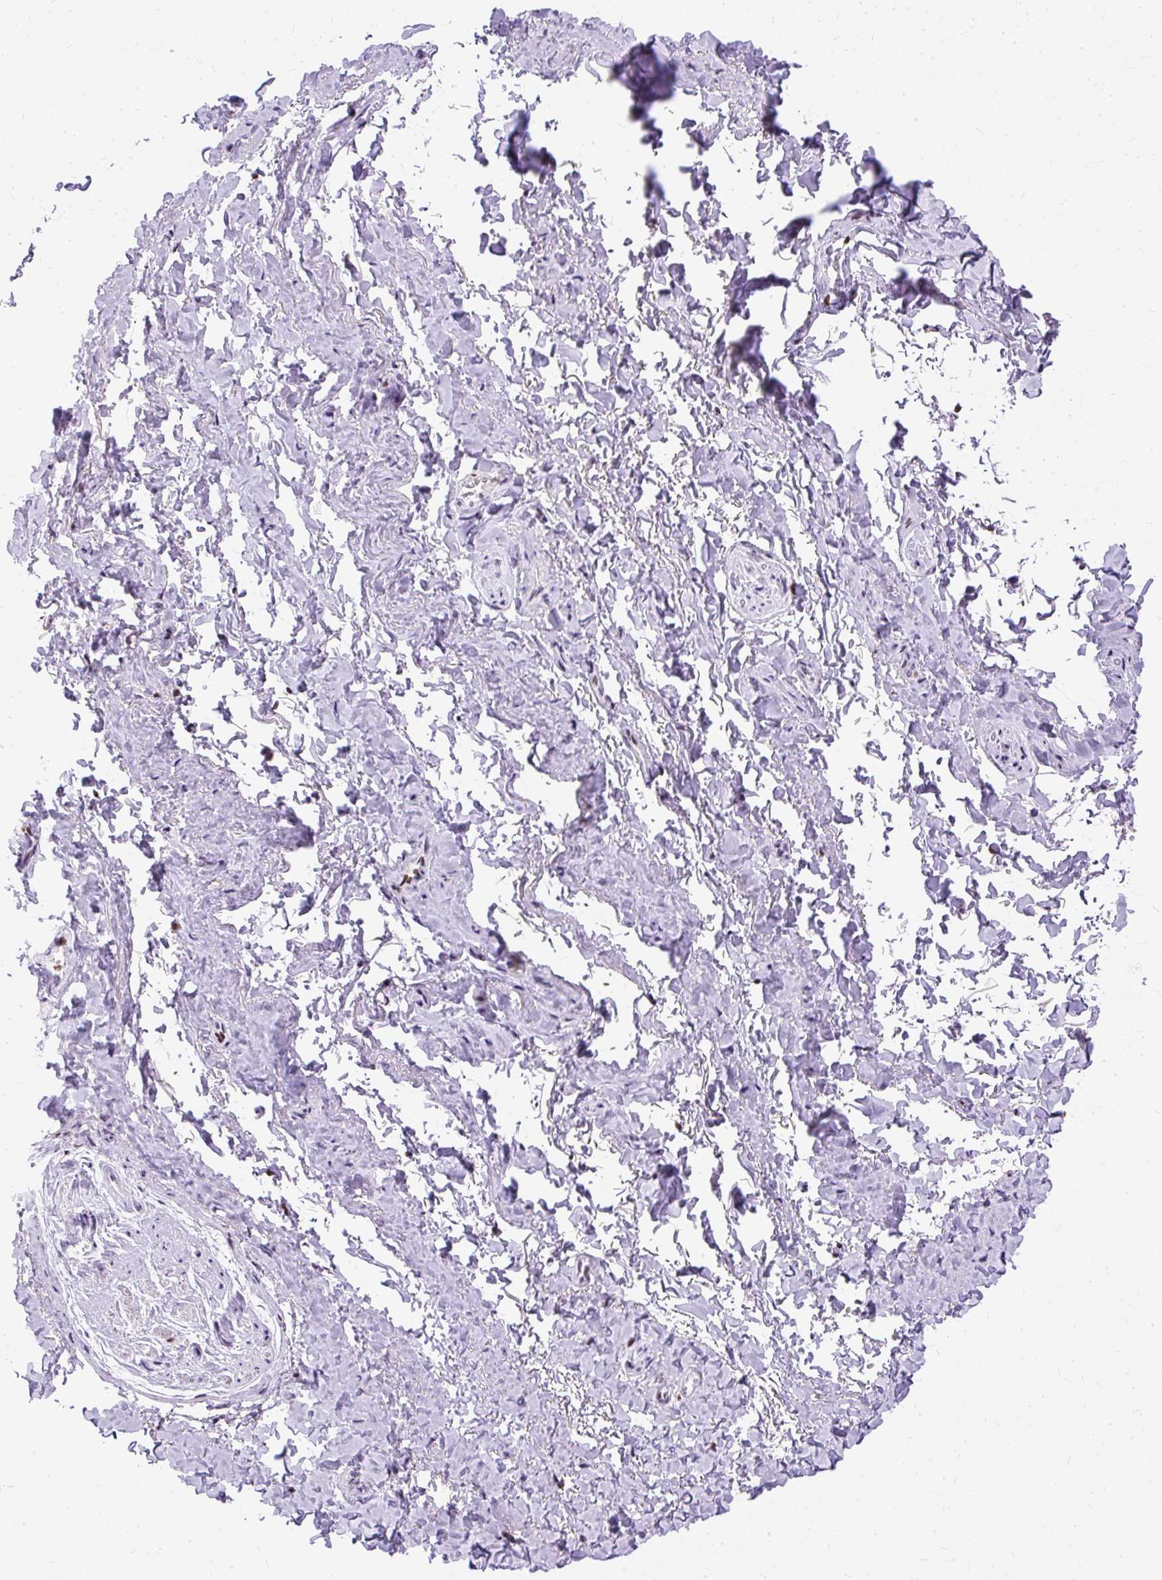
{"staining": {"intensity": "negative", "quantity": "none", "location": "none"}, "tissue": "adipose tissue", "cell_type": "Adipocytes", "image_type": "normal", "snomed": [{"axis": "morphology", "description": "Normal tissue, NOS"}, {"axis": "topography", "description": "Vulva"}, {"axis": "topography", "description": "Vagina"}, {"axis": "topography", "description": "Peripheral nerve tissue"}], "caption": "Immunohistochemistry of unremarkable adipose tissue shows no expression in adipocytes. (DAB immunohistochemistry (IHC) visualized using brightfield microscopy, high magnification).", "gene": "TMEM177", "patient": {"sex": "female", "age": 66}}